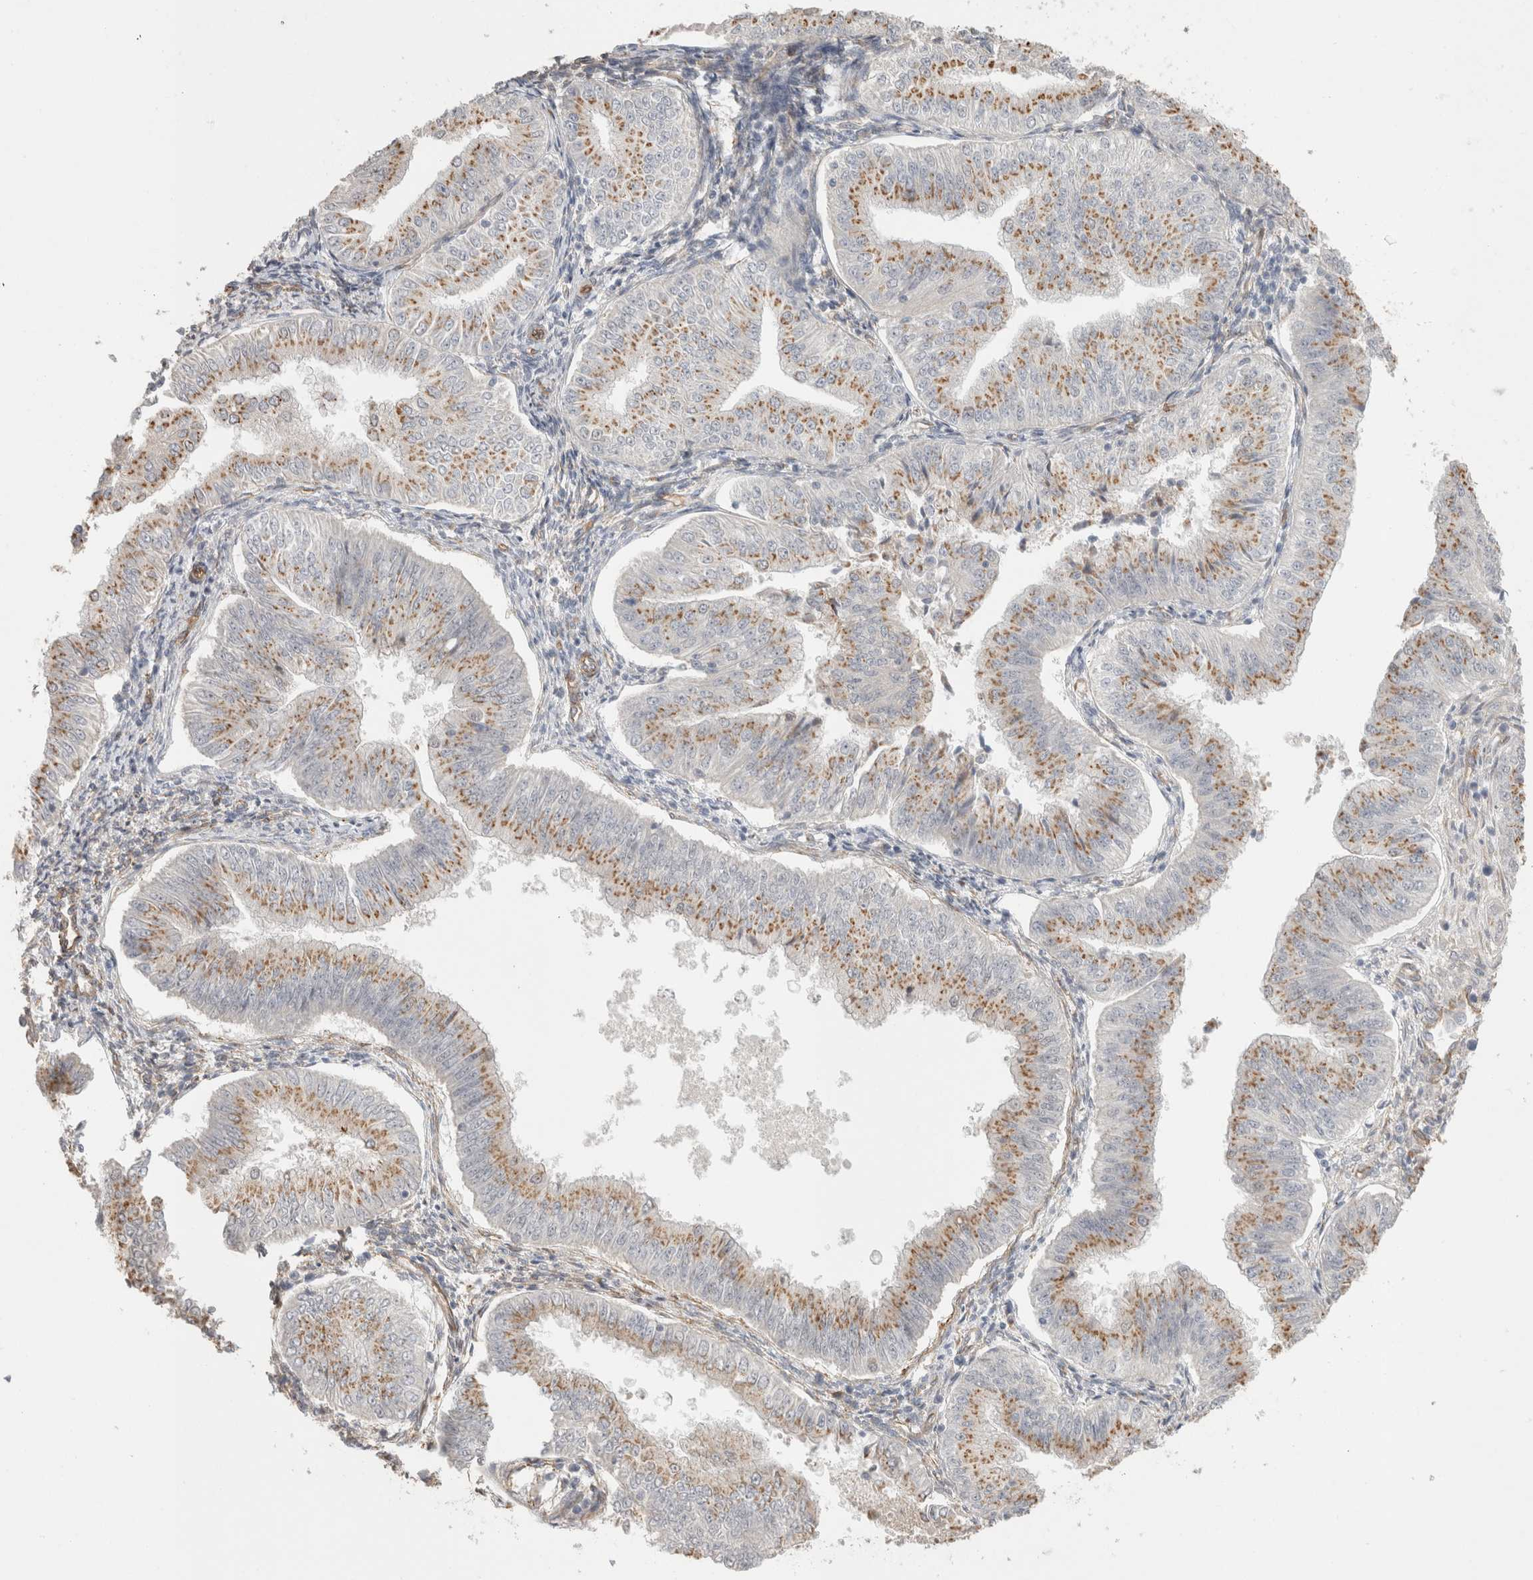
{"staining": {"intensity": "moderate", "quantity": ">75%", "location": "cytoplasmic/membranous"}, "tissue": "endometrial cancer", "cell_type": "Tumor cells", "image_type": "cancer", "snomed": [{"axis": "morphology", "description": "Normal tissue, NOS"}, {"axis": "morphology", "description": "Adenocarcinoma, NOS"}, {"axis": "topography", "description": "Endometrium"}], "caption": "Immunohistochemistry (IHC) of endometrial cancer demonstrates medium levels of moderate cytoplasmic/membranous expression in approximately >75% of tumor cells. (DAB IHC, brown staining for protein, blue staining for nuclei).", "gene": "CAAP1", "patient": {"sex": "female", "age": 53}}